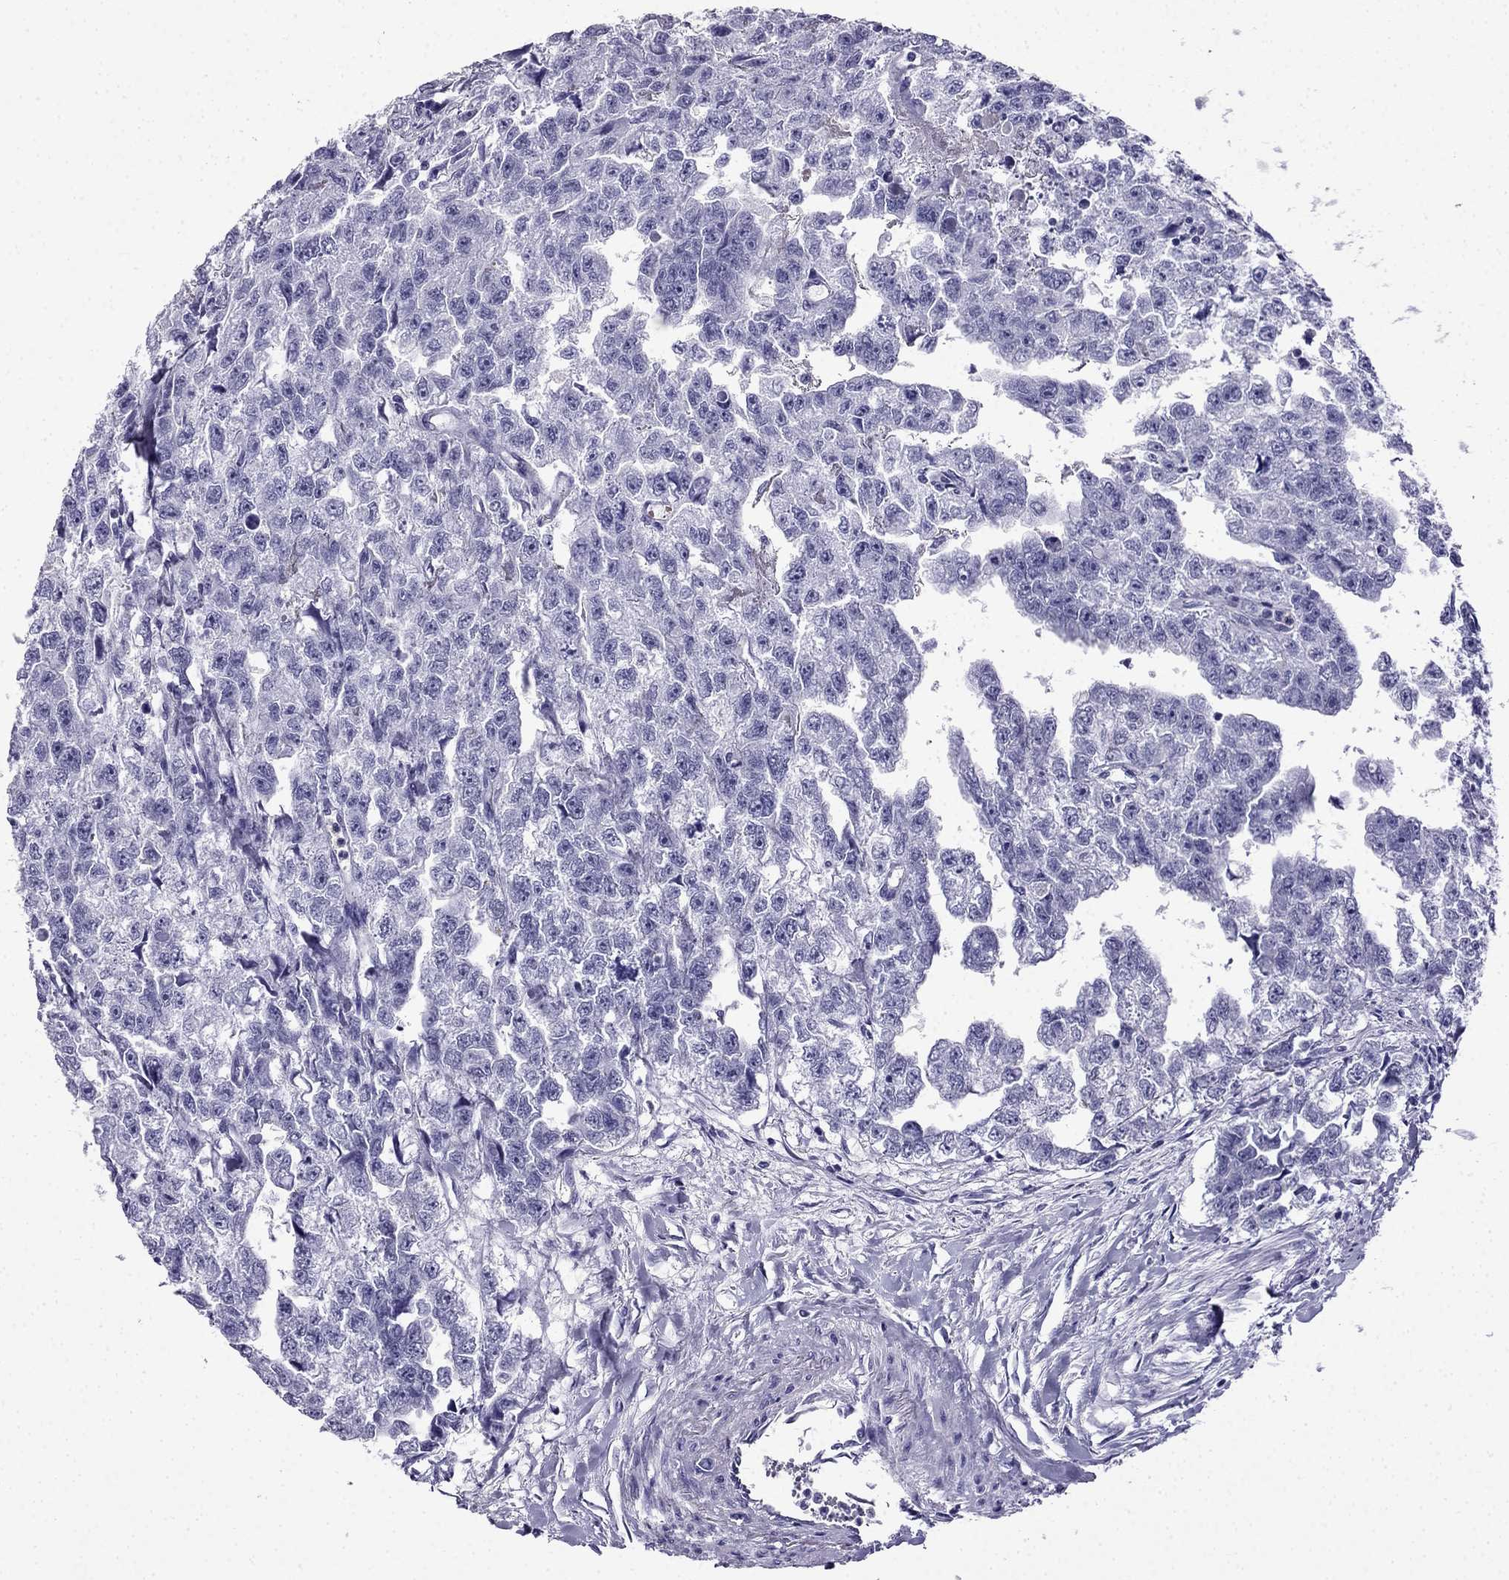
{"staining": {"intensity": "negative", "quantity": "none", "location": "none"}, "tissue": "testis cancer", "cell_type": "Tumor cells", "image_type": "cancer", "snomed": [{"axis": "morphology", "description": "Carcinoma, Embryonal, NOS"}, {"axis": "morphology", "description": "Teratoma, malignant, NOS"}, {"axis": "topography", "description": "Testis"}], "caption": "This photomicrograph is of testis cancer (teratoma (malignant)) stained with IHC to label a protein in brown with the nuclei are counter-stained blue. There is no staining in tumor cells.", "gene": "CDHR4", "patient": {"sex": "male", "age": 44}}